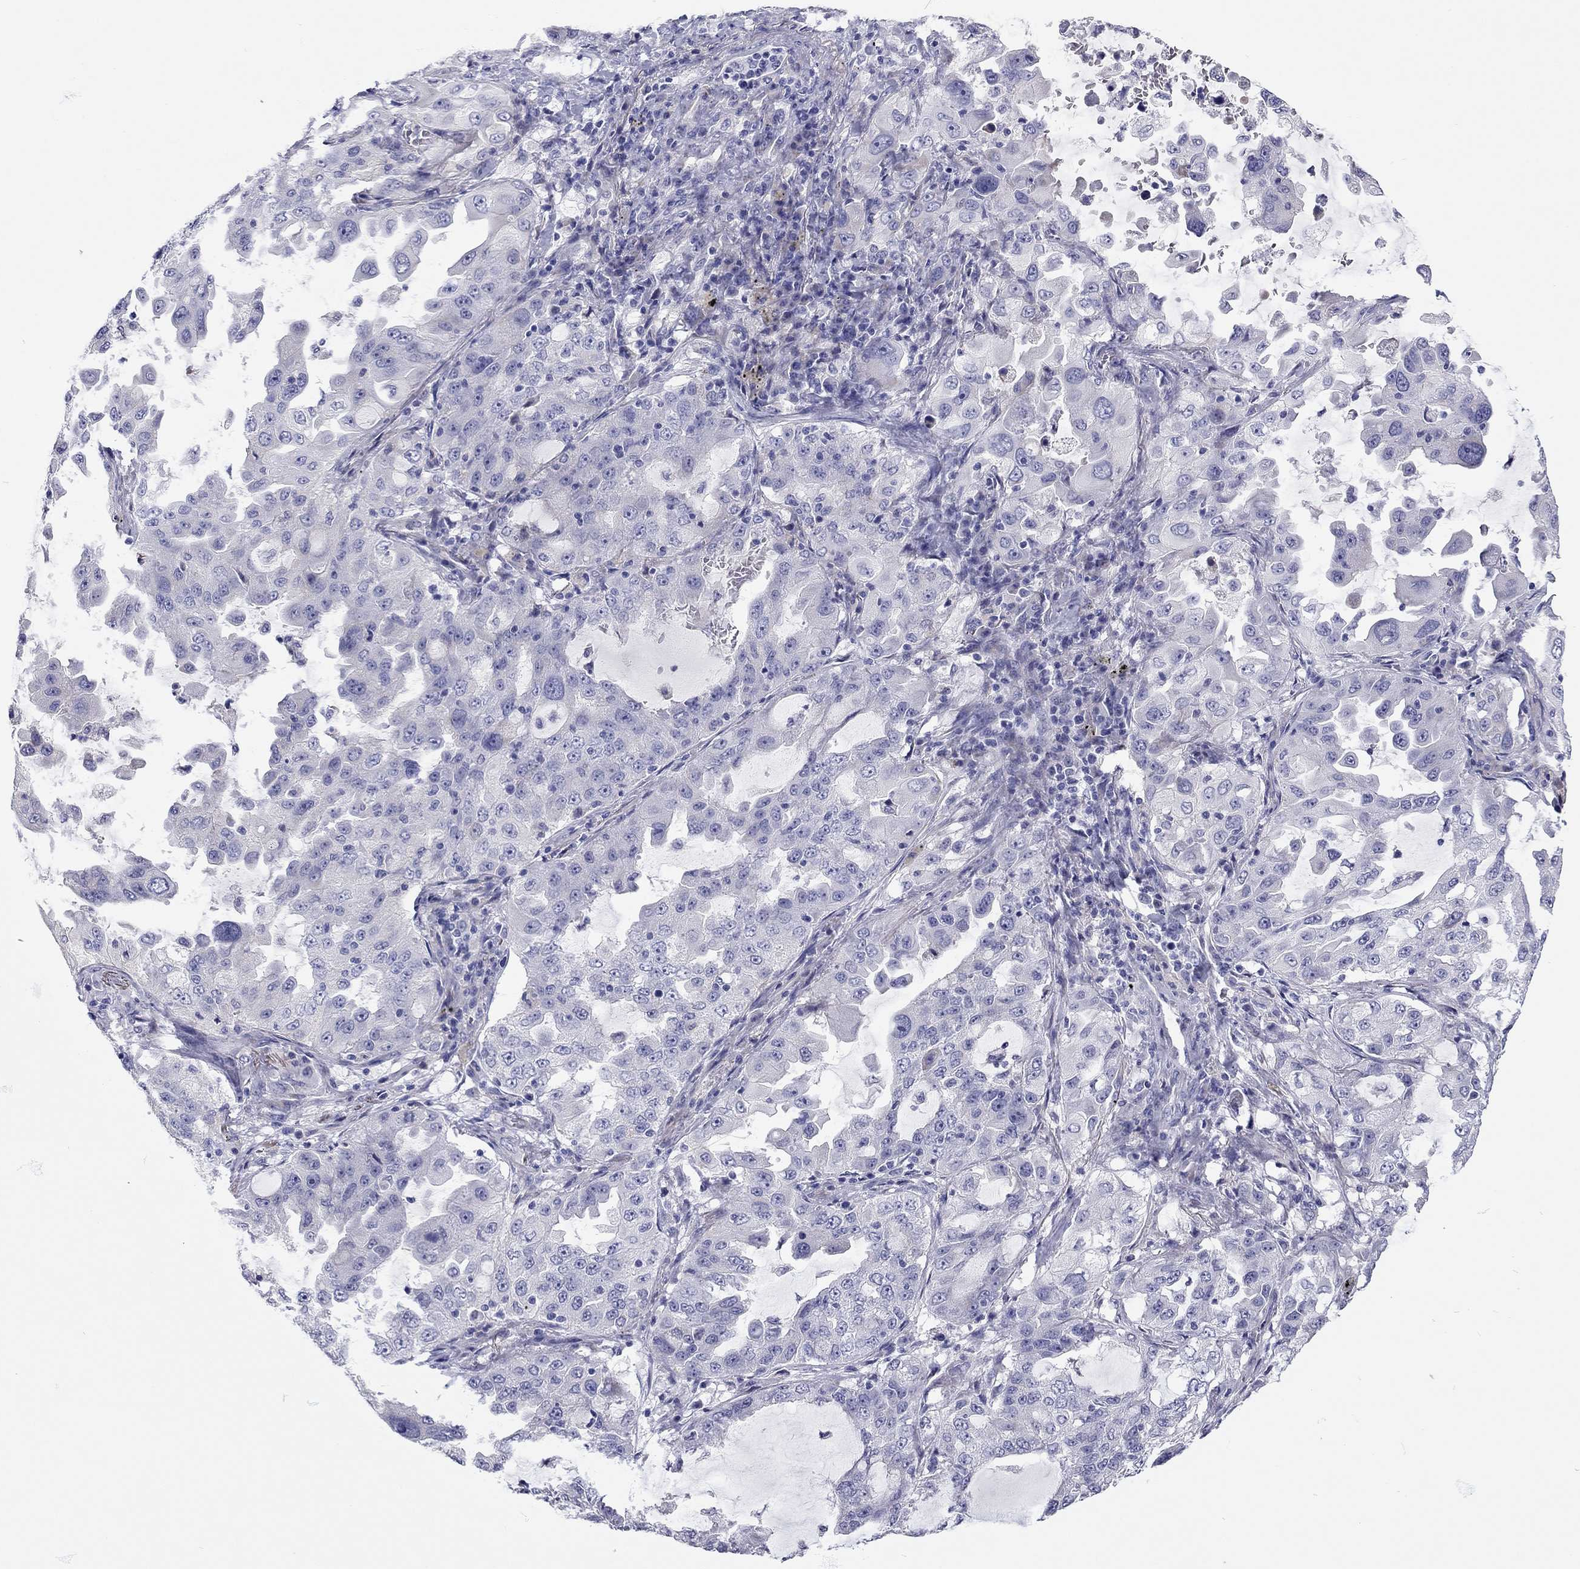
{"staining": {"intensity": "negative", "quantity": "none", "location": "none"}, "tissue": "lung cancer", "cell_type": "Tumor cells", "image_type": "cancer", "snomed": [{"axis": "morphology", "description": "Adenocarcinoma, NOS"}, {"axis": "topography", "description": "Lung"}], "caption": "High magnification brightfield microscopy of lung cancer (adenocarcinoma) stained with DAB (brown) and counterstained with hematoxylin (blue): tumor cells show no significant positivity.", "gene": "SCARB1", "patient": {"sex": "female", "age": 61}}